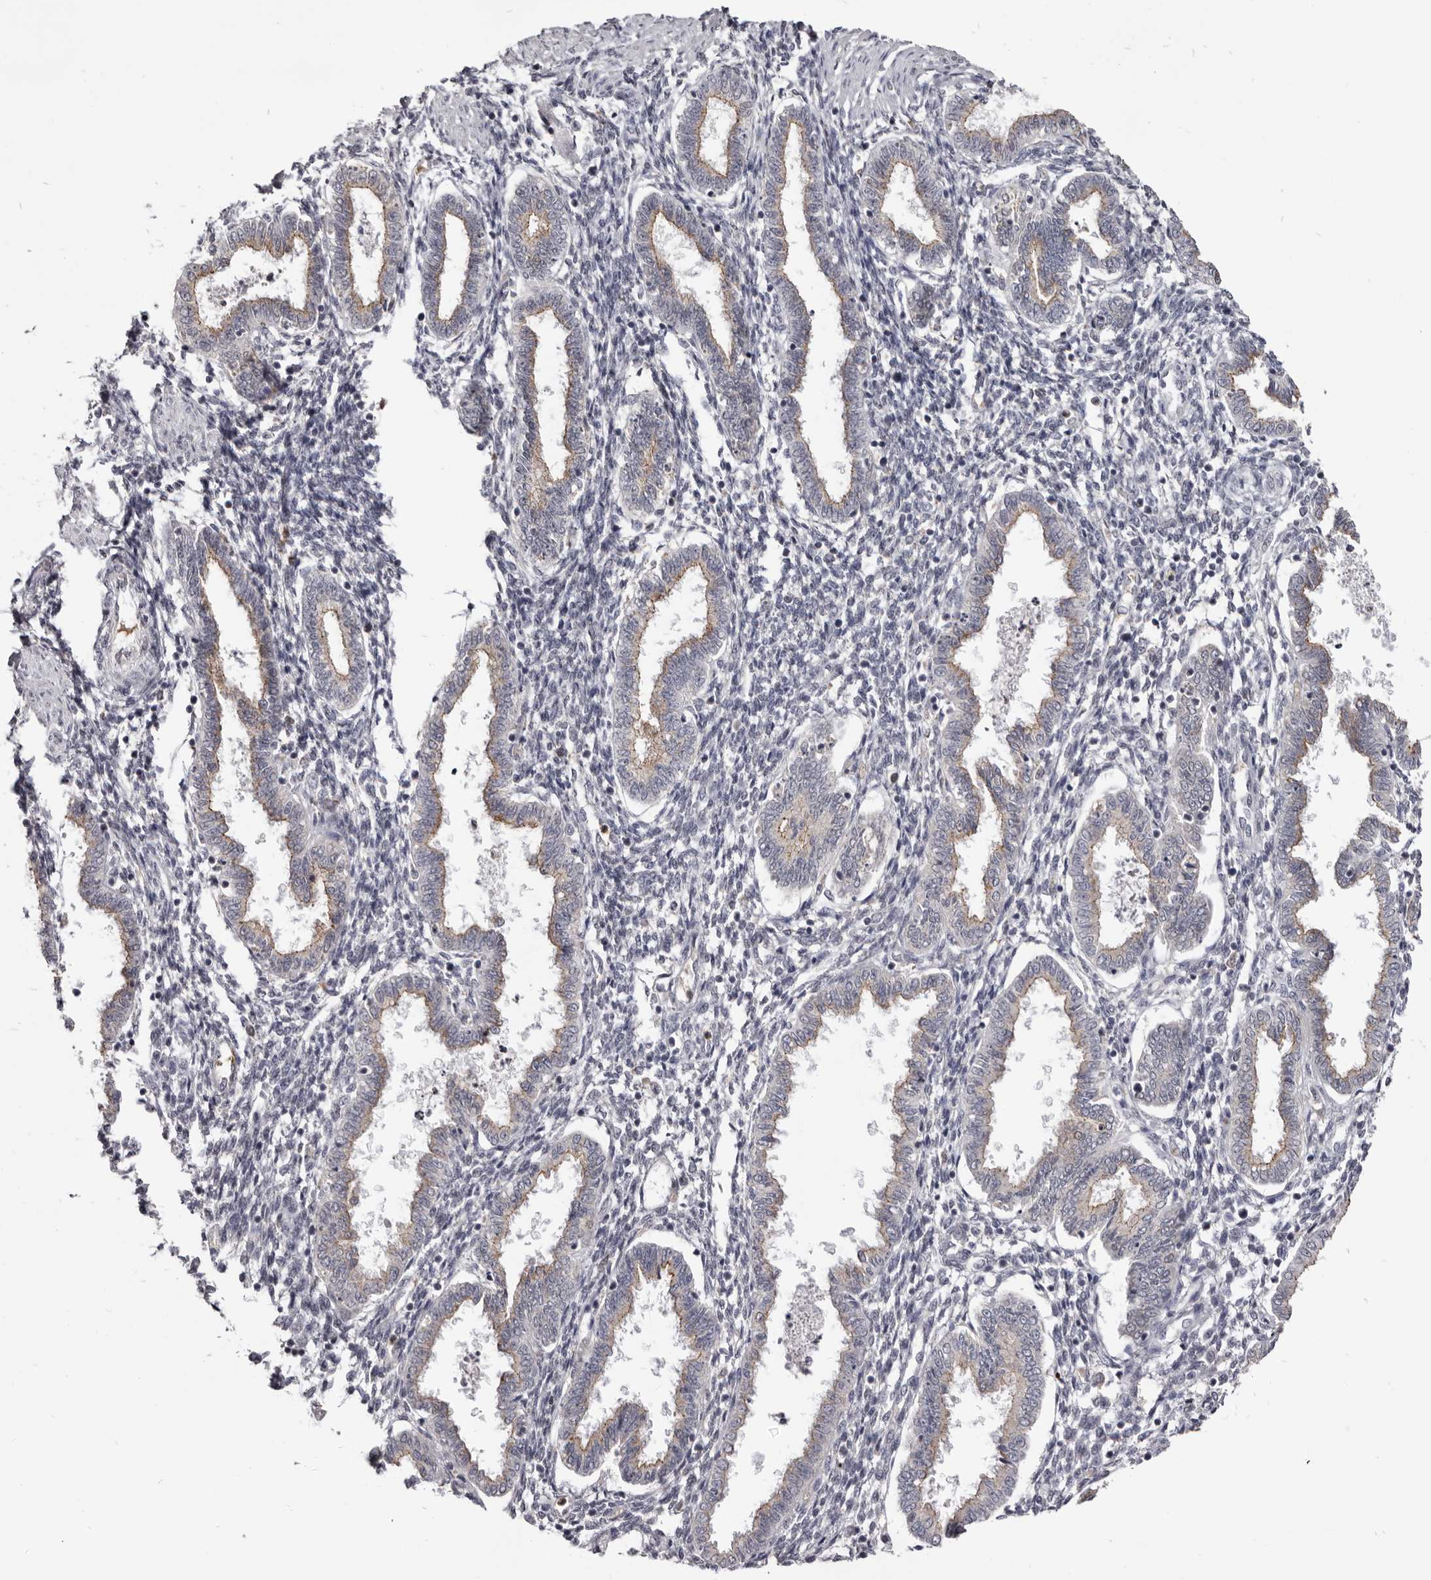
{"staining": {"intensity": "negative", "quantity": "none", "location": "none"}, "tissue": "endometrium", "cell_type": "Cells in endometrial stroma", "image_type": "normal", "snomed": [{"axis": "morphology", "description": "Normal tissue, NOS"}, {"axis": "topography", "description": "Endometrium"}], "caption": "This is a histopathology image of IHC staining of benign endometrium, which shows no expression in cells in endometrial stroma.", "gene": "CGN", "patient": {"sex": "female", "age": 33}}